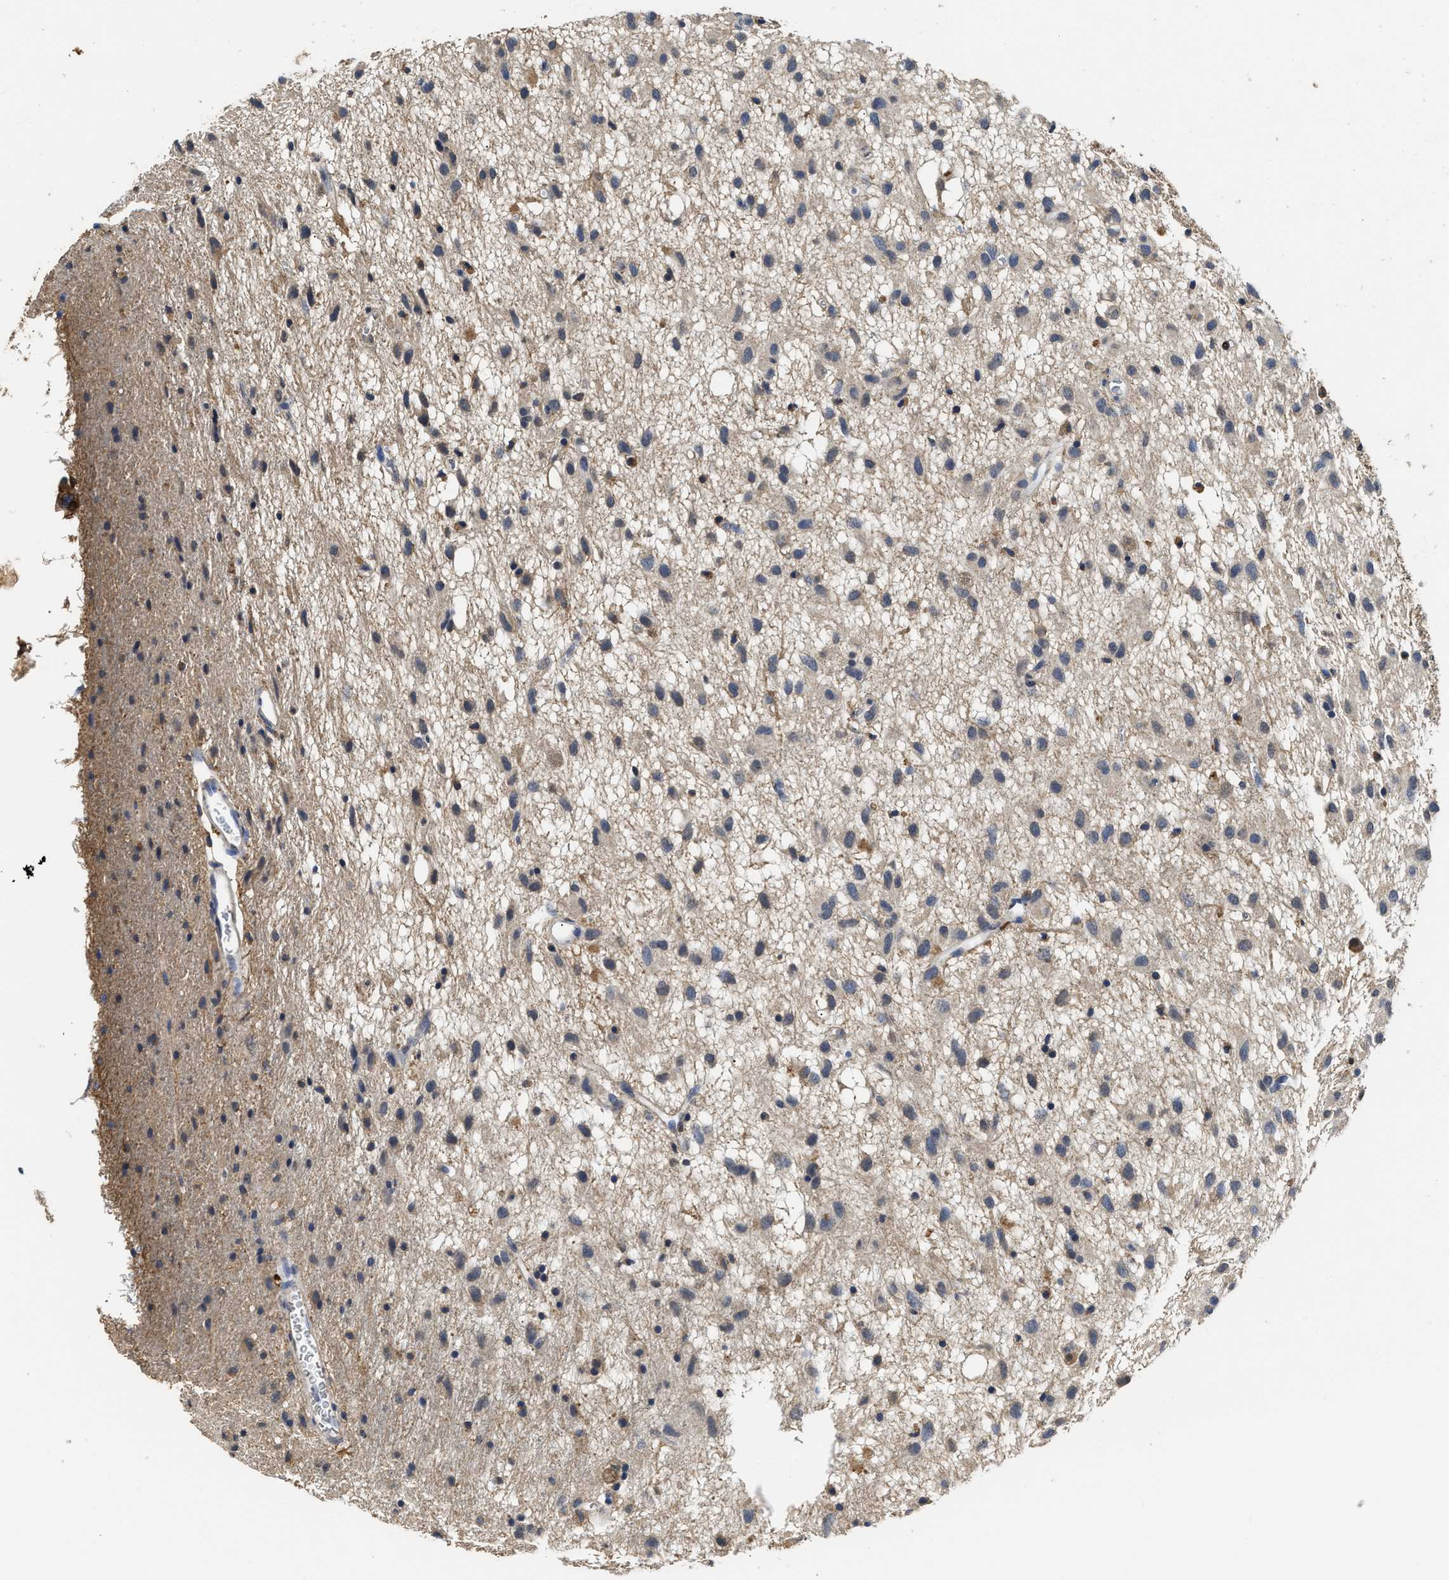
{"staining": {"intensity": "weak", "quantity": "25%-75%", "location": "cytoplasmic/membranous"}, "tissue": "glioma", "cell_type": "Tumor cells", "image_type": "cancer", "snomed": [{"axis": "morphology", "description": "Glioma, malignant, Low grade"}, {"axis": "topography", "description": "Brain"}], "caption": "DAB (3,3'-diaminobenzidine) immunohistochemical staining of human low-grade glioma (malignant) demonstrates weak cytoplasmic/membranous protein expression in approximately 25%-75% of tumor cells.", "gene": "CTNNA1", "patient": {"sex": "male", "age": 77}}